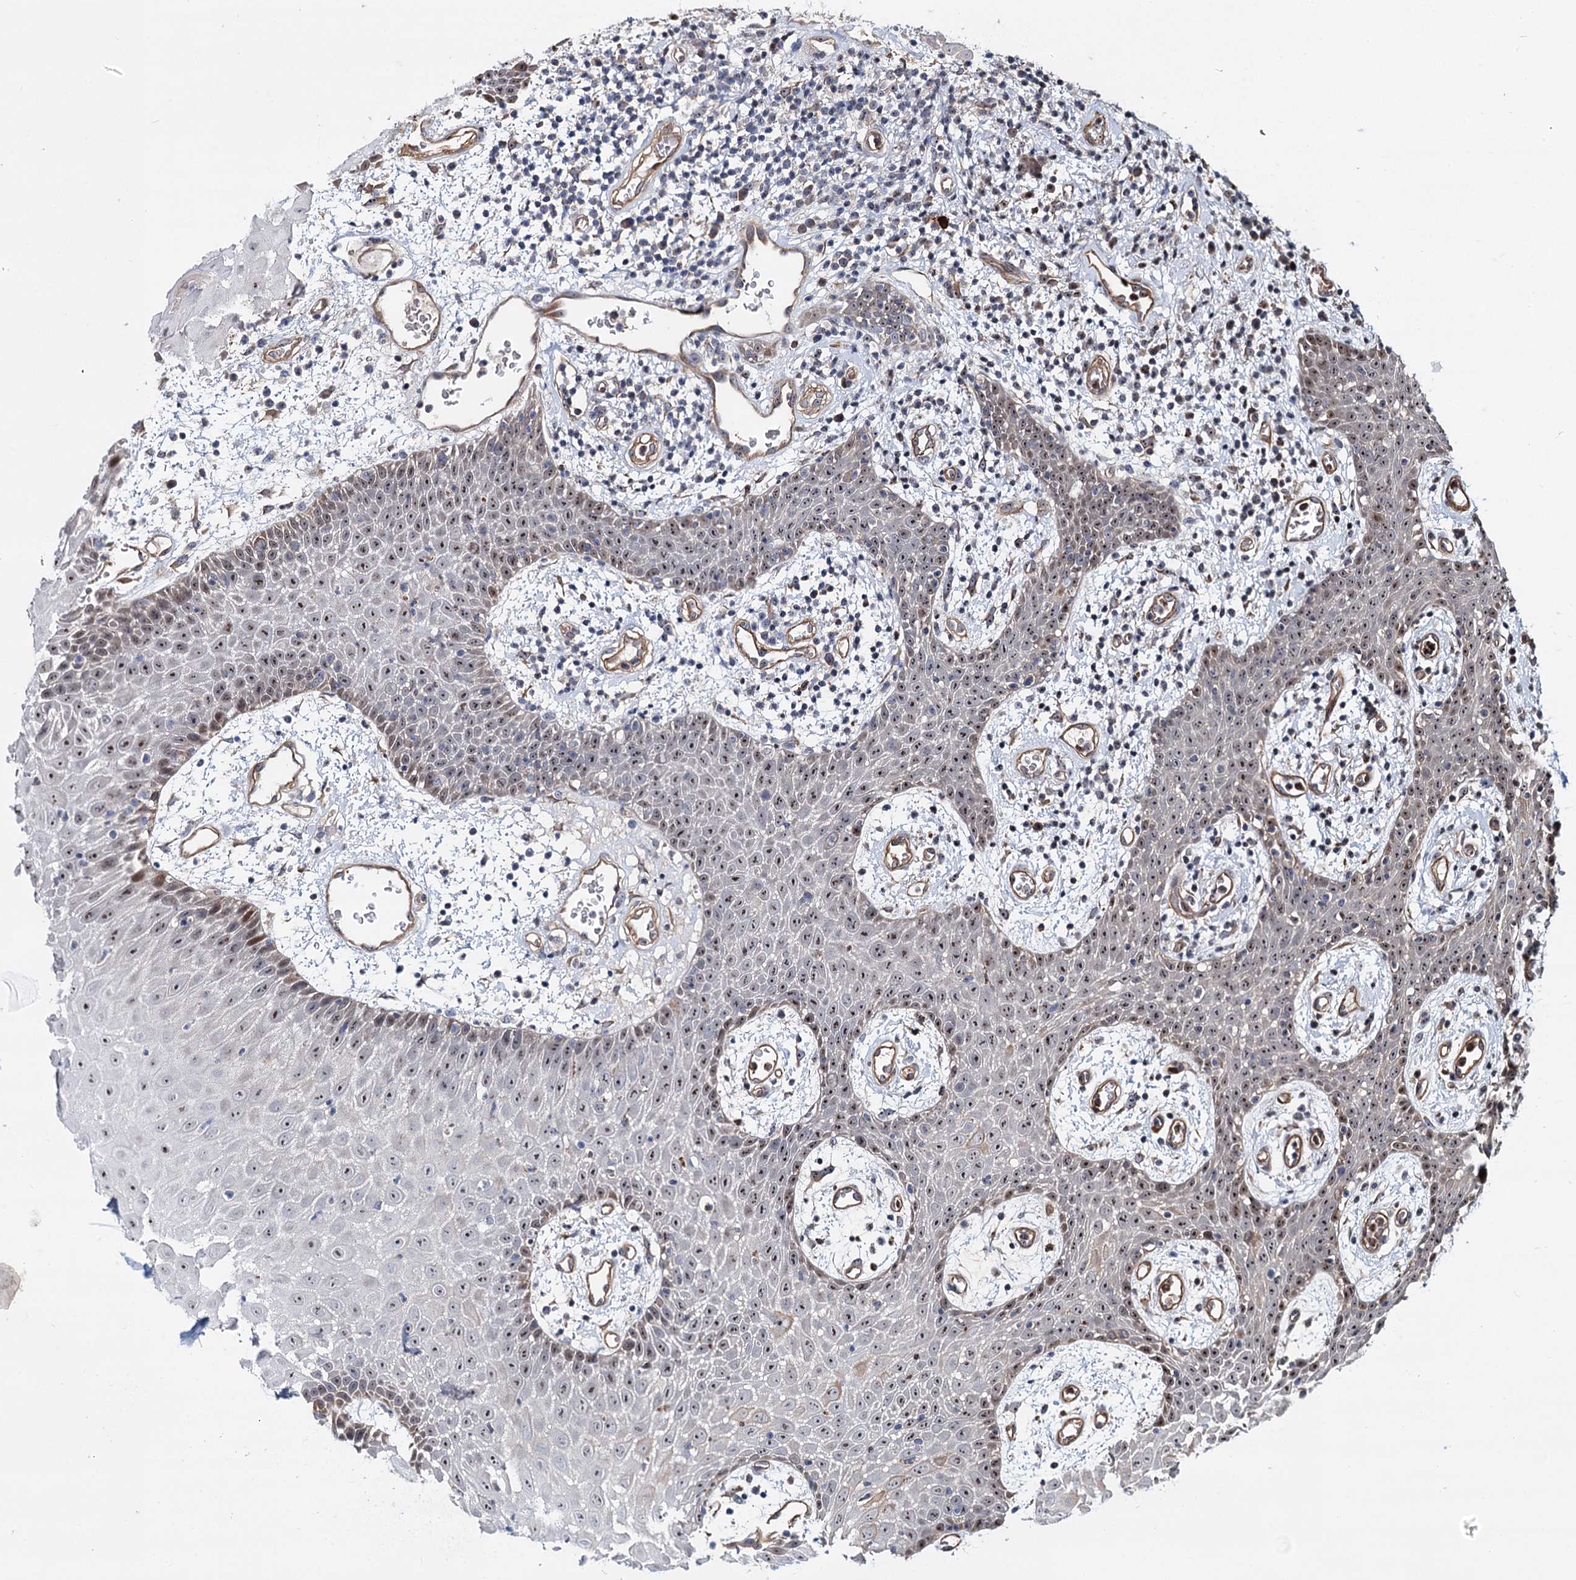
{"staining": {"intensity": "strong", "quantity": "25%-75%", "location": "nuclear"}, "tissue": "oral mucosa", "cell_type": "Squamous epithelial cells", "image_type": "normal", "snomed": [{"axis": "morphology", "description": "Normal tissue, NOS"}, {"axis": "topography", "description": "Skeletal muscle"}, {"axis": "topography", "description": "Oral tissue"}, {"axis": "topography", "description": "Salivary gland"}, {"axis": "topography", "description": "Peripheral nerve tissue"}], "caption": "Protein analysis of normal oral mucosa reveals strong nuclear staining in approximately 25%-75% of squamous epithelial cells.", "gene": "PTDSS2", "patient": {"sex": "male", "age": 54}}